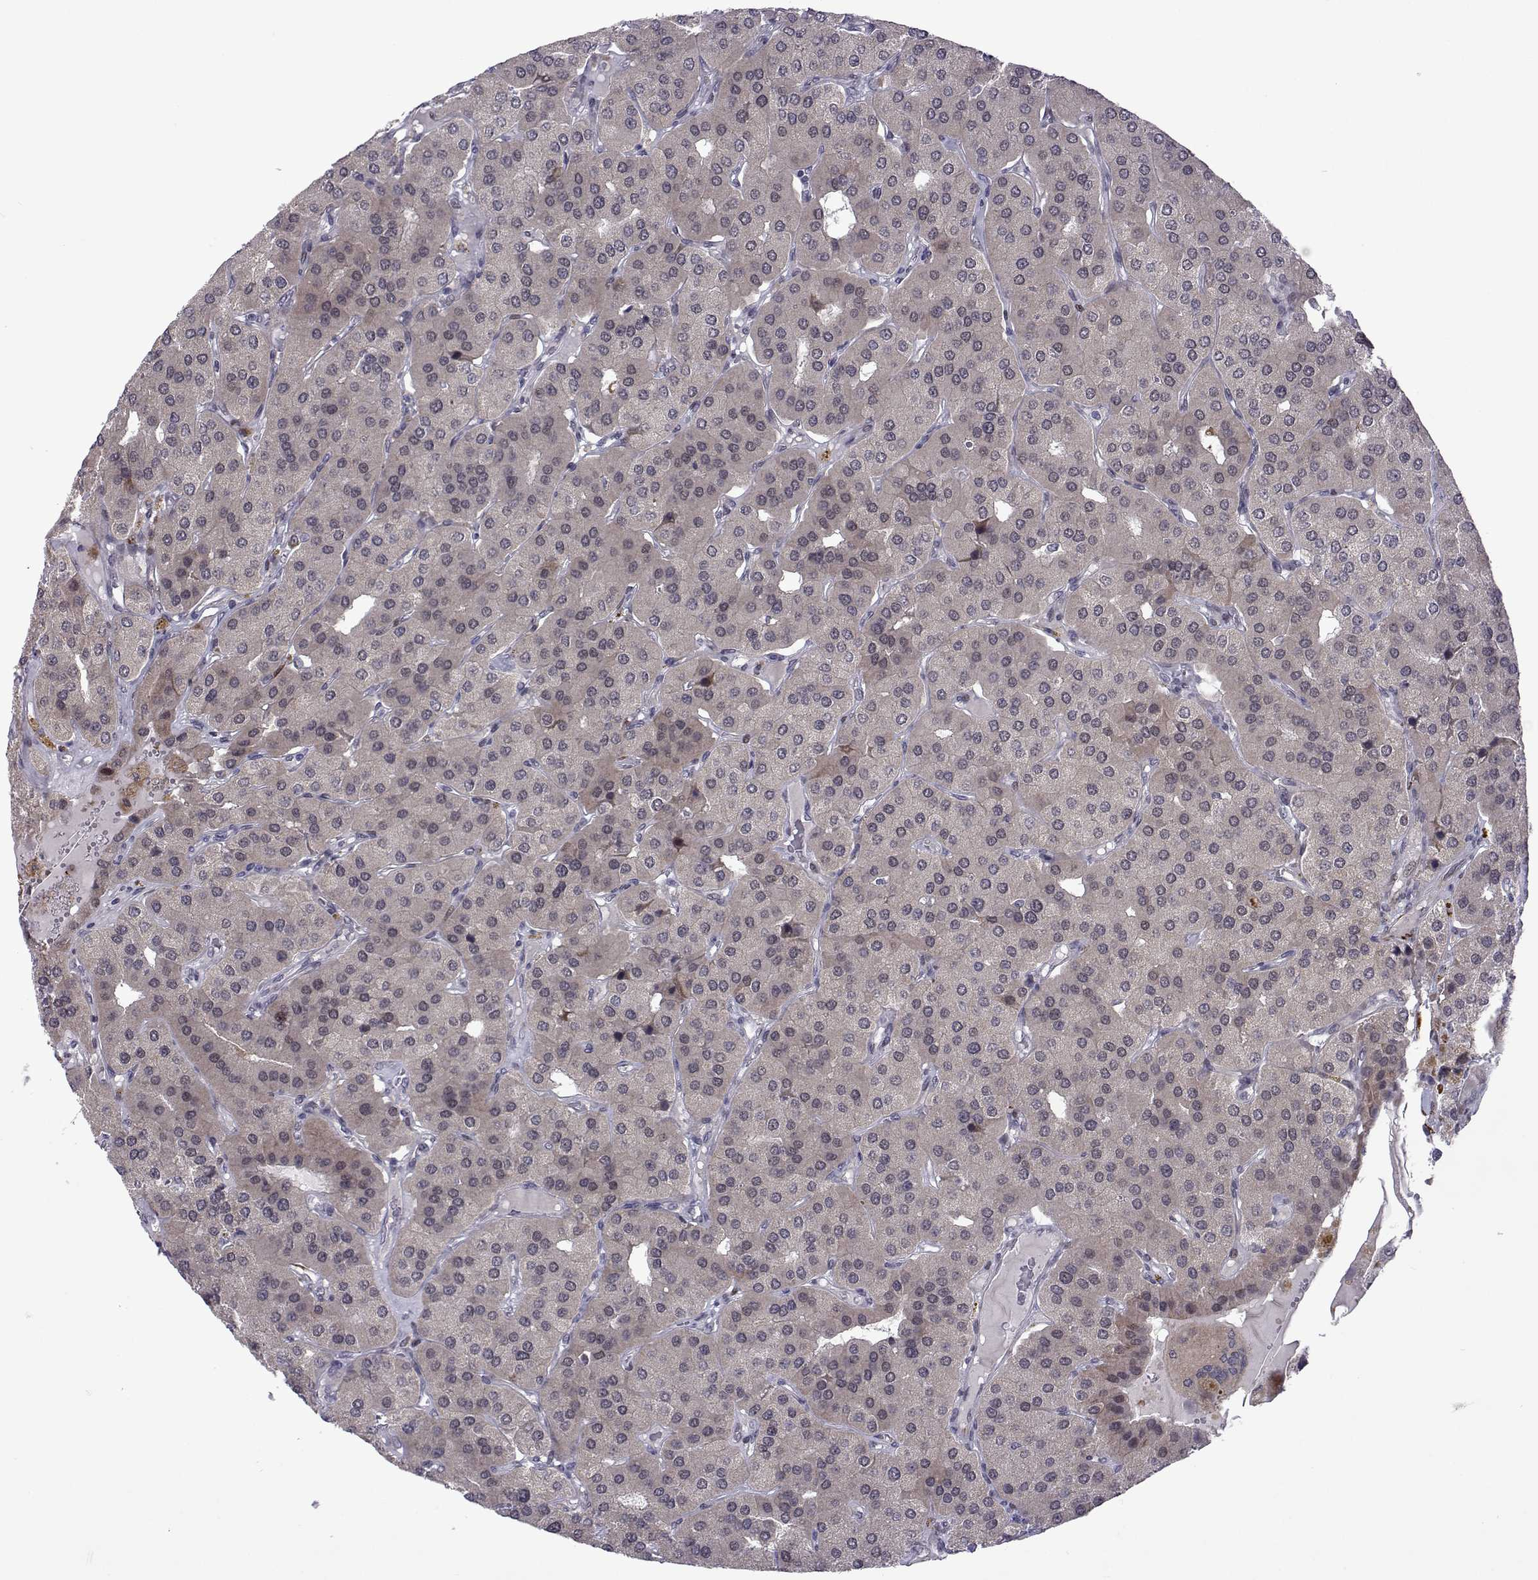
{"staining": {"intensity": "weak", "quantity": "<25%", "location": "nuclear"}, "tissue": "parathyroid gland", "cell_type": "Glandular cells", "image_type": "normal", "snomed": [{"axis": "morphology", "description": "Normal tissue, NOS"}, {"axis": "morphology", "description": "Adenoma, NOS"}, {"axis": "topography", "description": "Parathyroid gland"}], "caption": "High magnification brightfield microscopy of benign parathyroid gland stained with DAB (3,3'-diaminobenzidine) (brown) and counterstained with hematoxylin (blue): glandular cells show no significant staining.", "gene": "EFCAB3", "patient": {"sex": "female", "age": 86}}